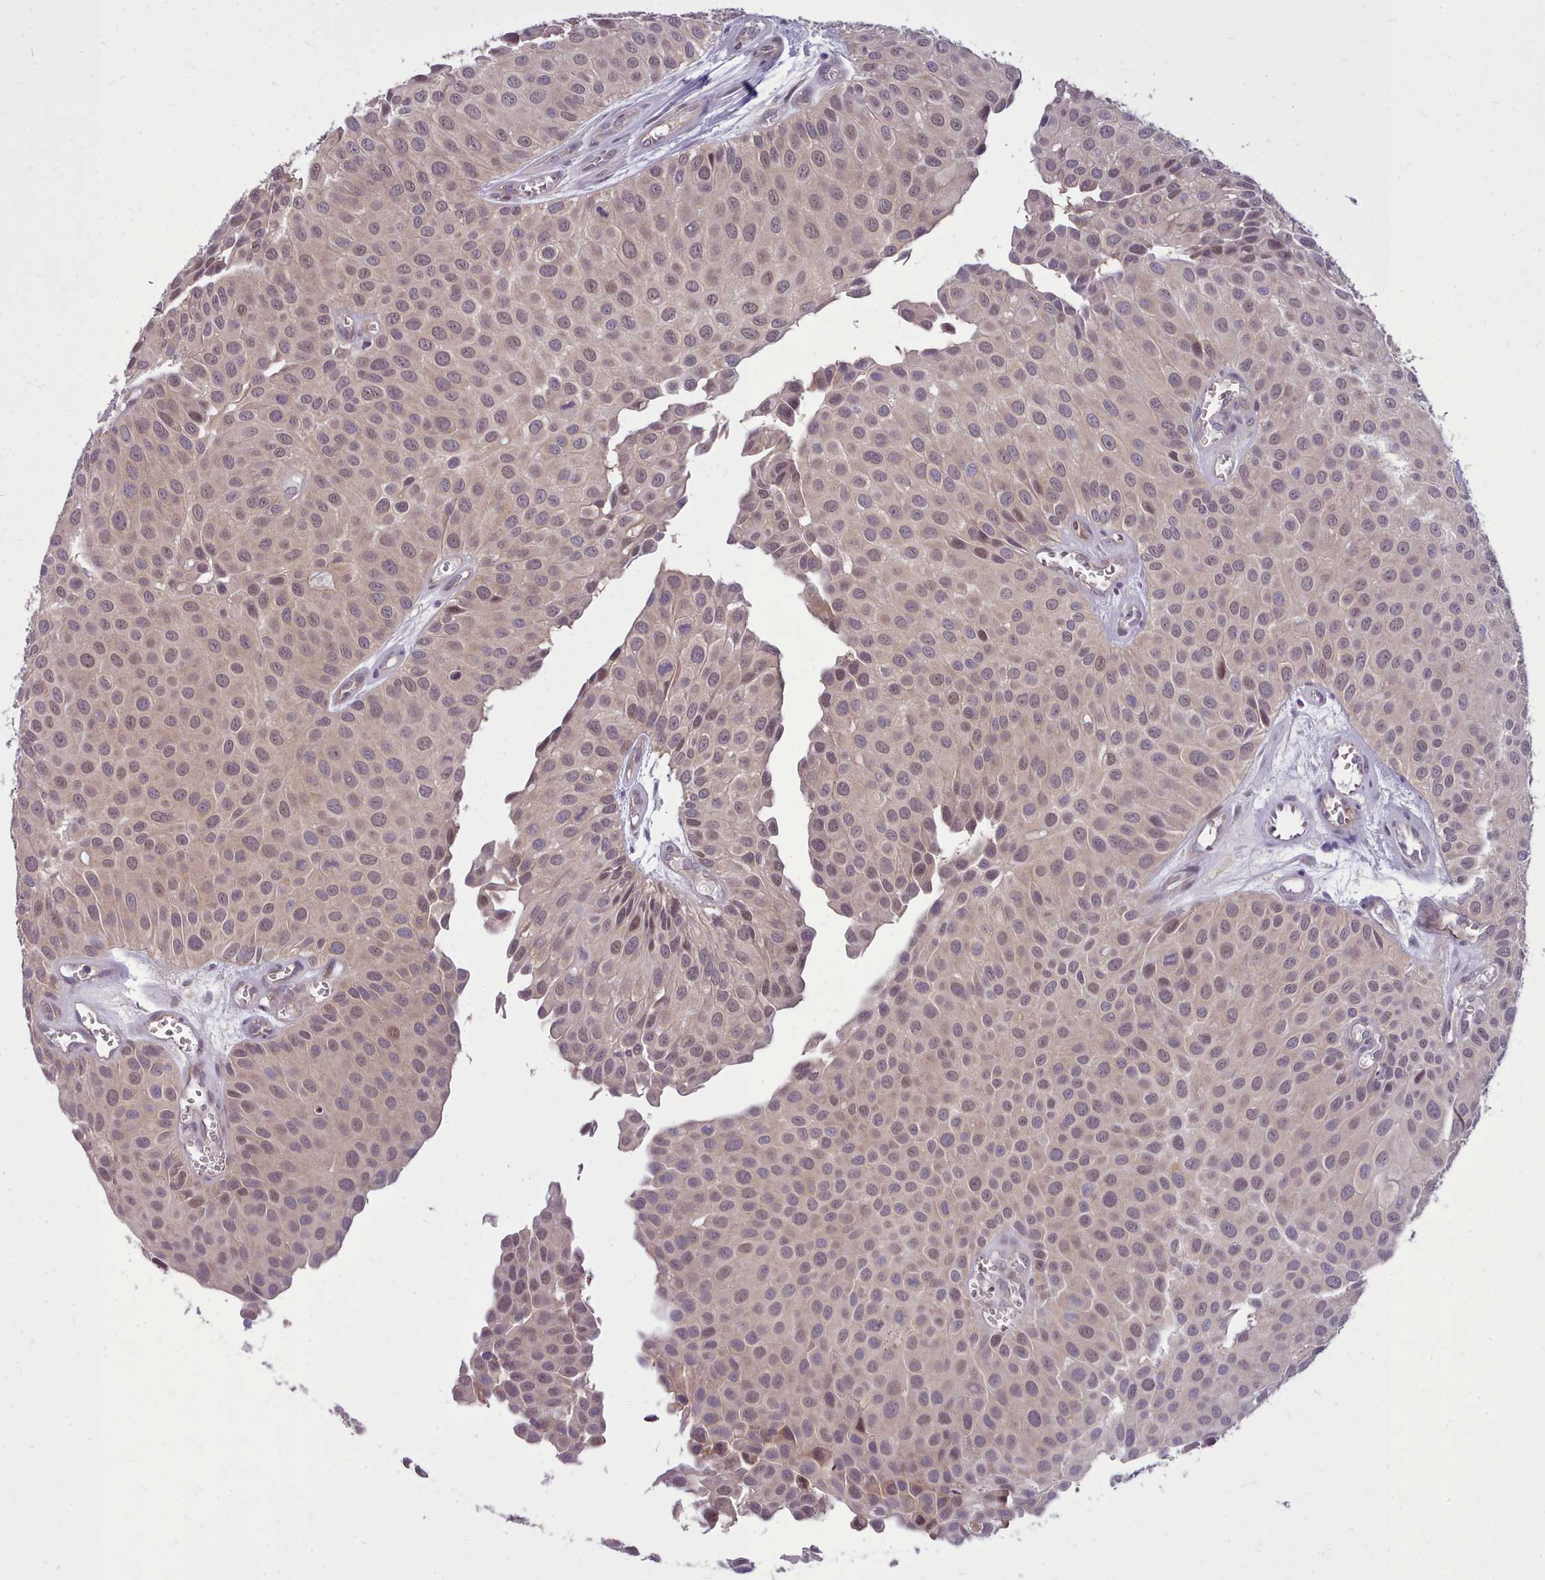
{"staining": {"intensity": "weak", "quantity": "25%-75%", "location": "nuclear"}, "tissue": "urothelial cancer", "cell_type": "Tumor cells", "image_type": "cancer", "snomed": [{"axis": "morphology", "description": "Urothelial carcinoma, Low grade"}, {"axis": "topography", "description": "Urinary bladder"}], "caption": "Immunohistochemistry (DAB (3,3'-diaminobenzidine)) staining of human urothelial carcinoma (low-grade) demonstrates weak nuclear protein expression in approximately 25%-75% of tumor cells.", "gene": "AHCY", "patient": {"sex": "male", "age": 88}}